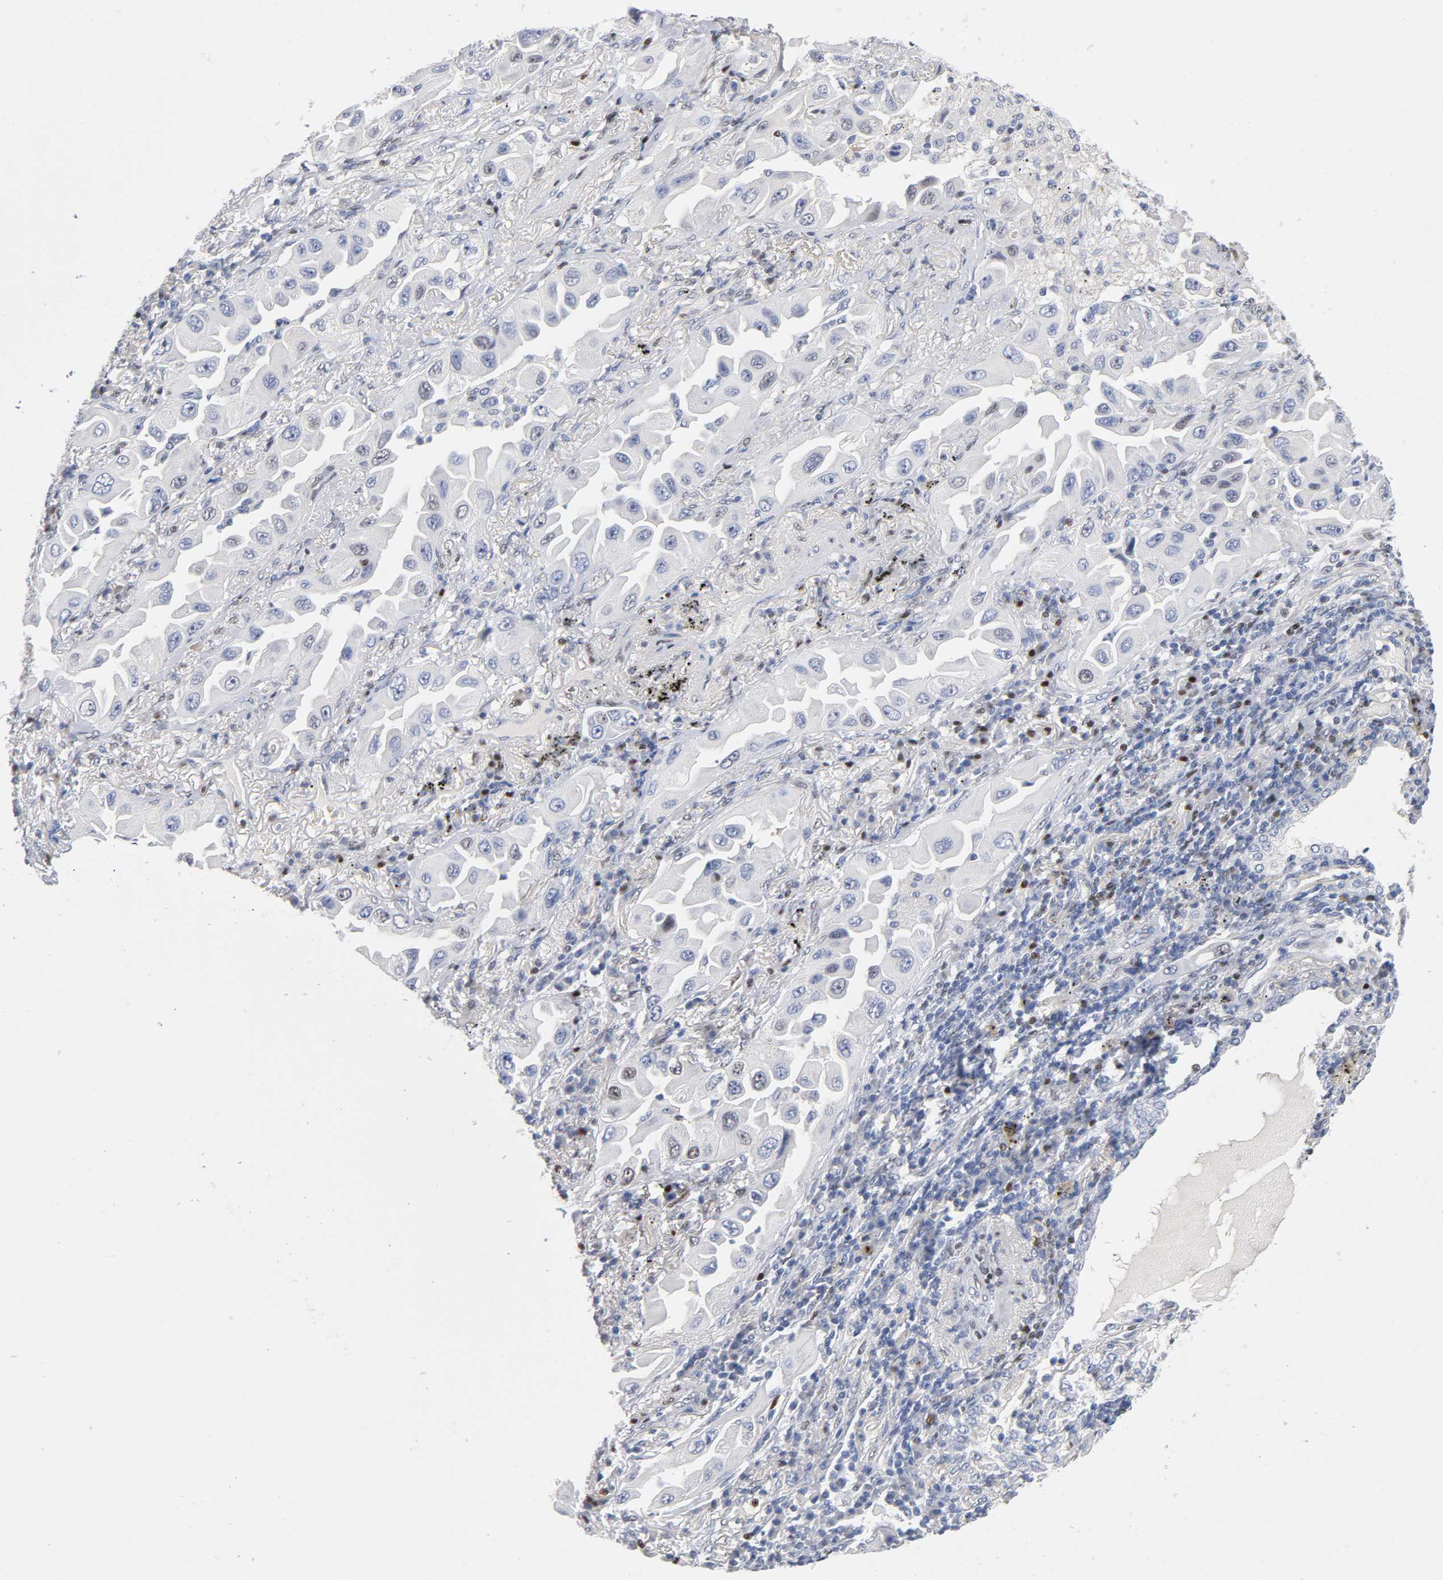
{"staining": {"intensity": "moderate", "quantity": "<25%", "location": "nuclear"}, "tissue": "lung cancer", "cell_type": "Tumor cells", "image_type": "cancer", "snomed": [{"axis": "morphology", "description": "Adenocarcinoma, NOS"}, {"axis": "topography", "description": "Lung"}], "caption": "Immunohistochemical staining of human lung cancer shows low levels of moderate nuclear expression in approximately <25% of tumor cells. The staining is performed using DAB (3,3'-diaminobenzidine) brown chromogen to label protein expression. The nuclei are counter-stained blue using hematoxylin.", "gene": "SP3", "patient": {"sex": "female", "age": 65}}